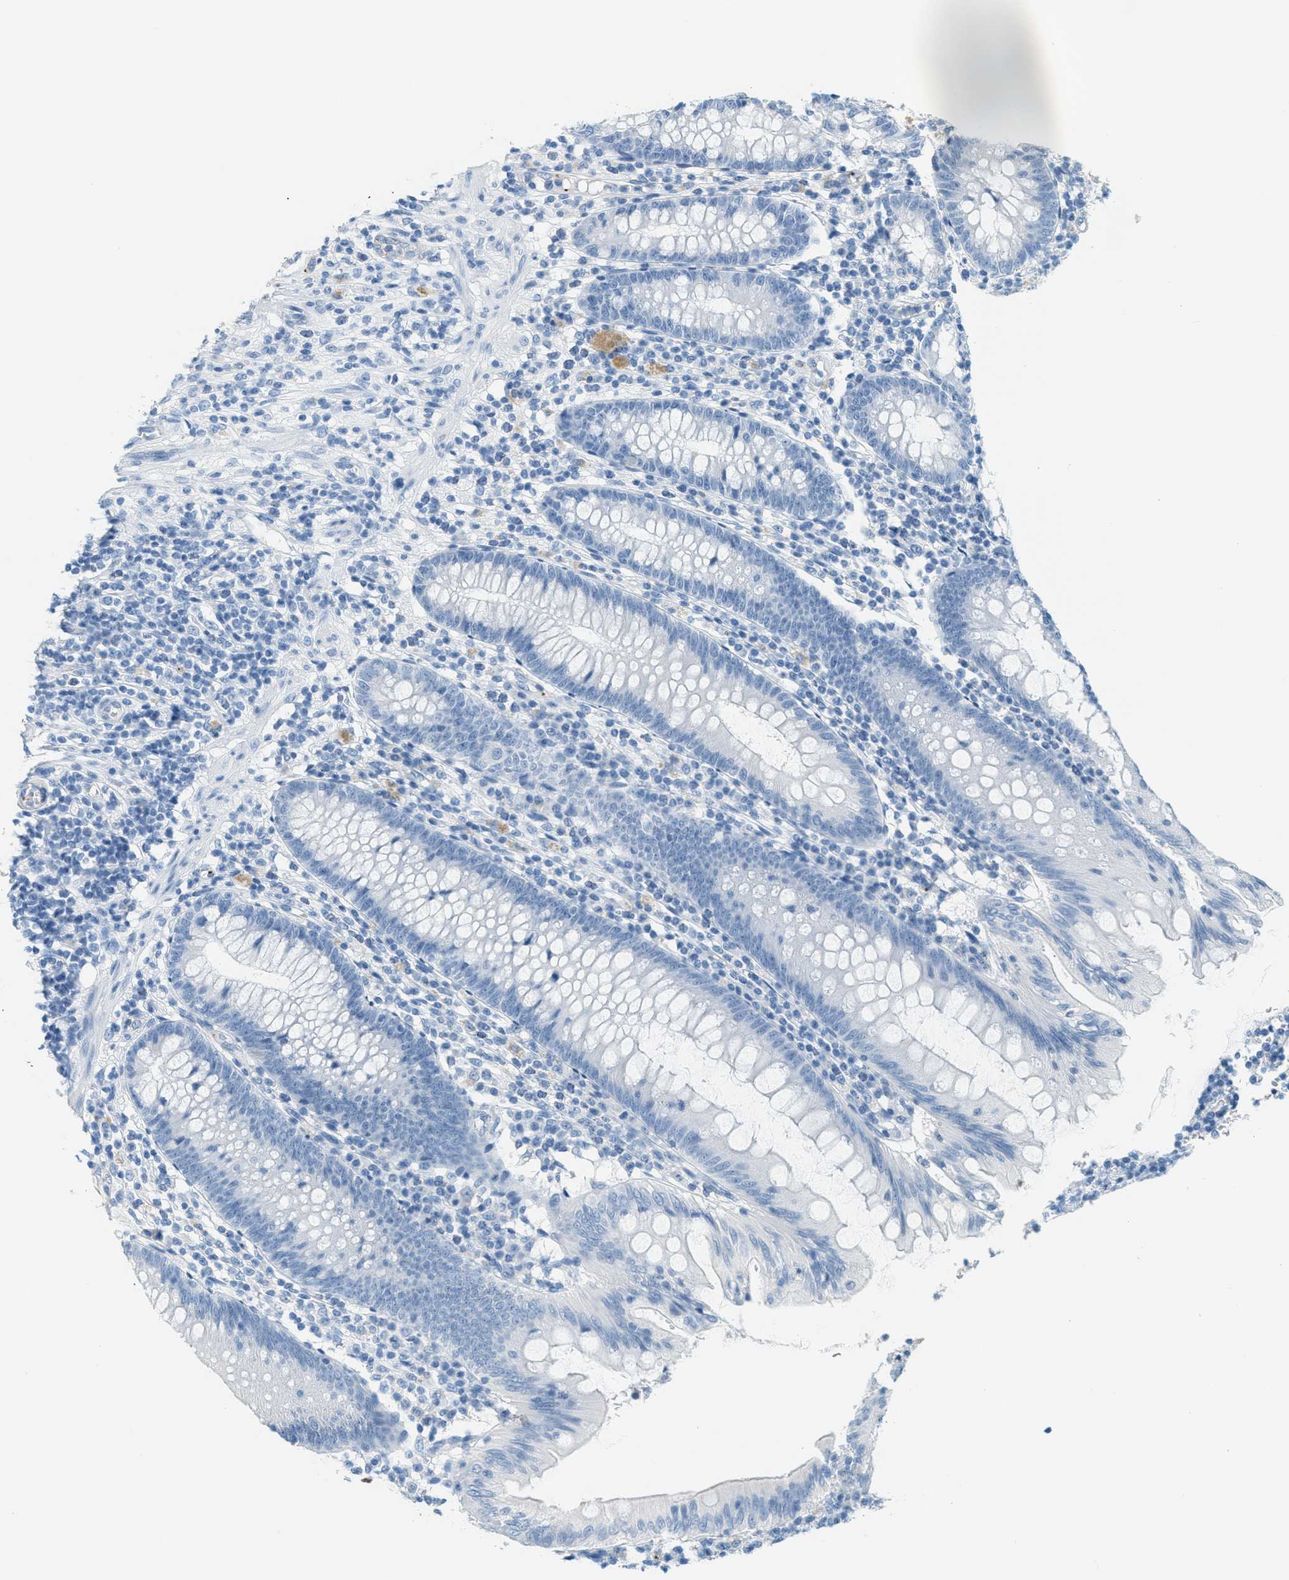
{"staining": {"intensity": "negative", "quantity": "none", "location": "none"}, "tissue": "appendix", "cell_type": "Glandular cells", "image_type": "normal", "snomed": [{"axis": "morphology", "description": "Normal tissue, NOS"}, {"axis": "morphology", "description": "Inflammation, NOS"}, {"axis": "topography", "description": "Appendix"}], "caption": "IHC of unremarkable appendix shows no staining in glandular cells.", "gene": "PPBP", "patient": {"sex": "male", "age": 46}}